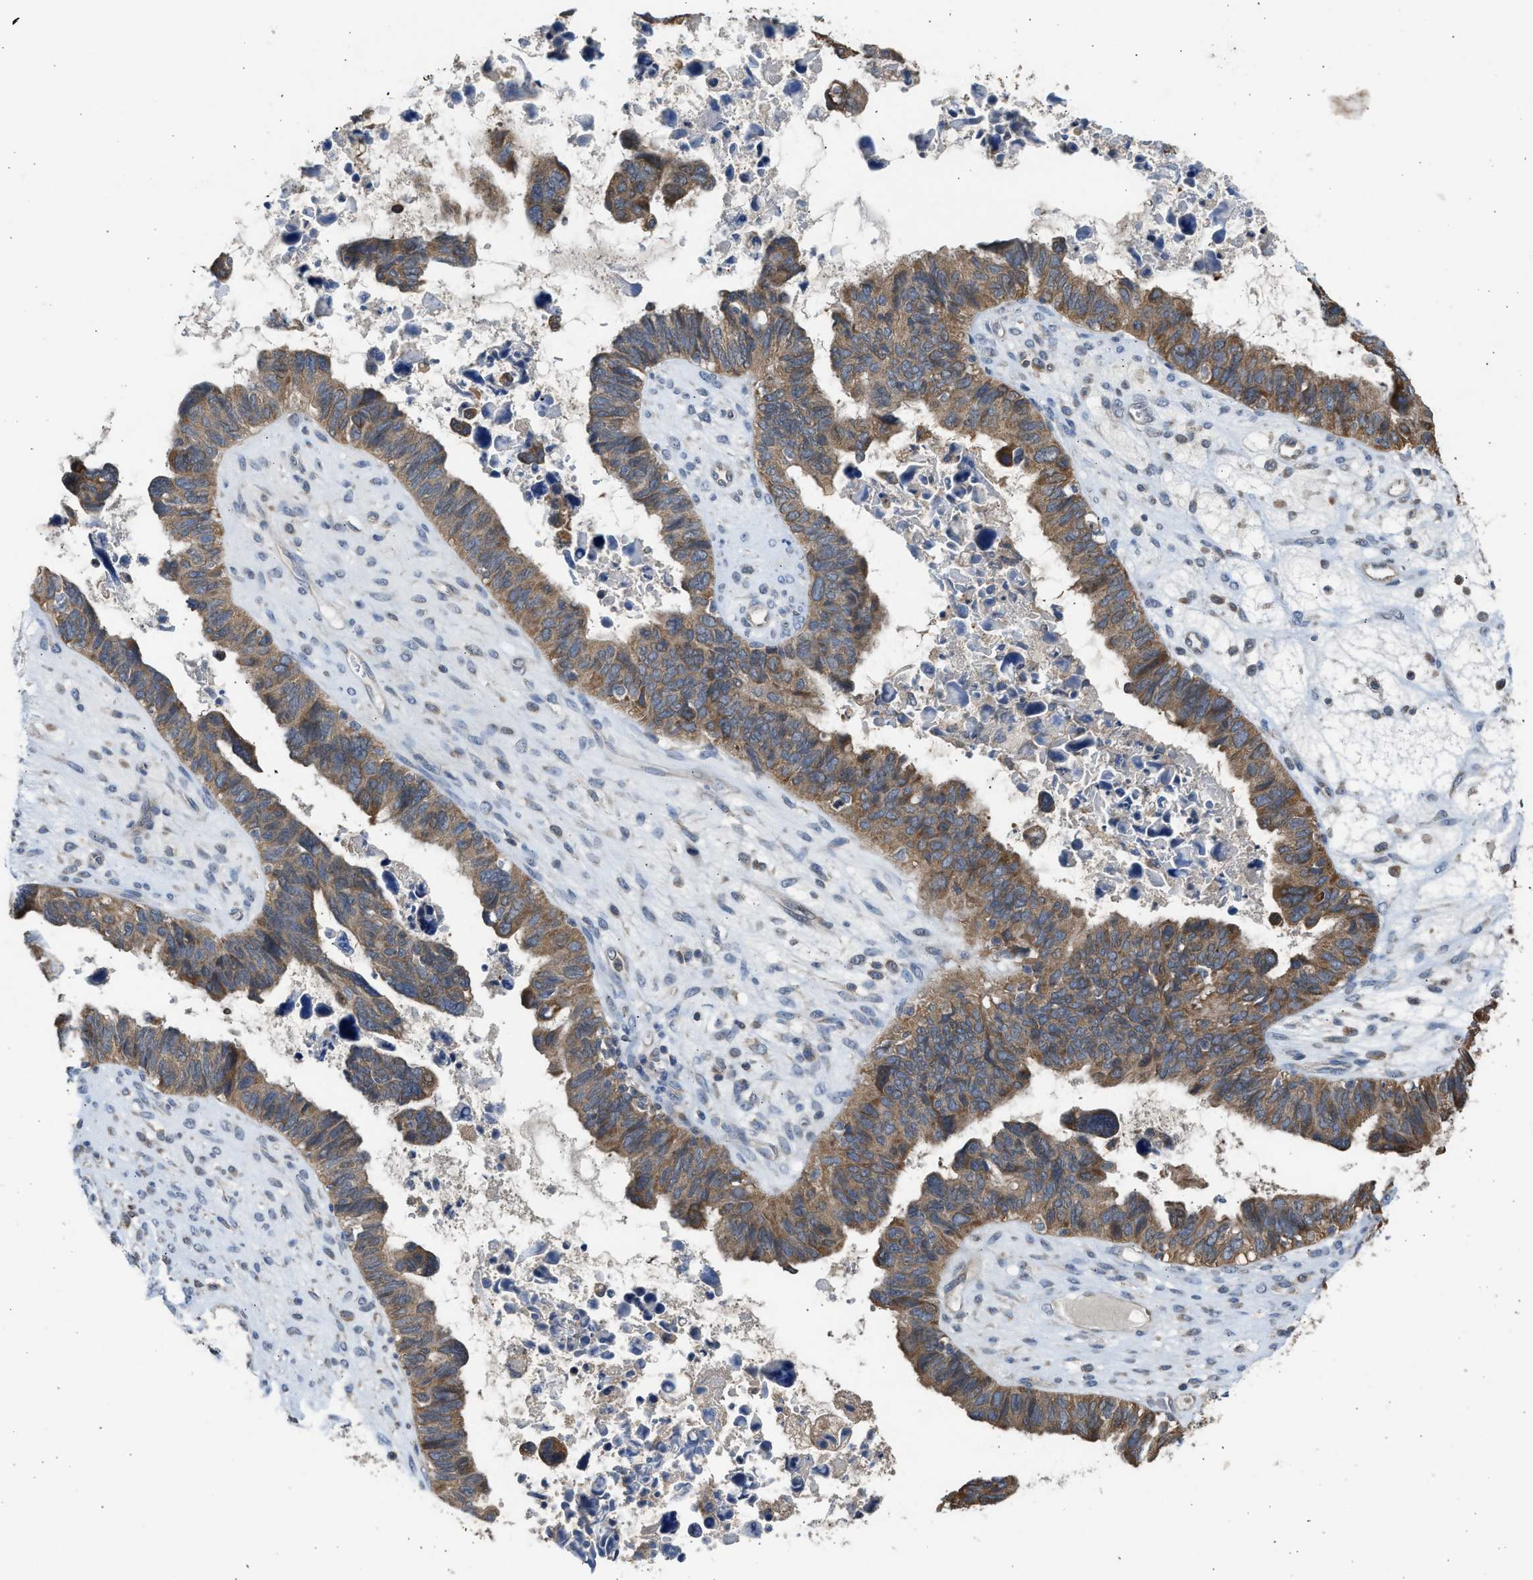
{"staining": {"intensity": "moderate", "quantity": "25%-75%", "location": "cytoplasmic/membranous"}, "tissue": "ovarian cancer", "cell_type": "Tumor cells", "image_type": "cancer", "snomed": [{"axis": "morphology", "description": "Cystadenocarcinoma, serous, NOS"}, {"axis": "topography", "description": "Ovary"}], "caption": "A medium amount of moderate cytoplasmic/membranous staining is identified in approximately 25%-75% of tumor cells in ovarian cancer (serous cystadenocarcinoma) tissue.", "gene": "CYP1A1", "patient": {"sex": "female", "age": 79}}